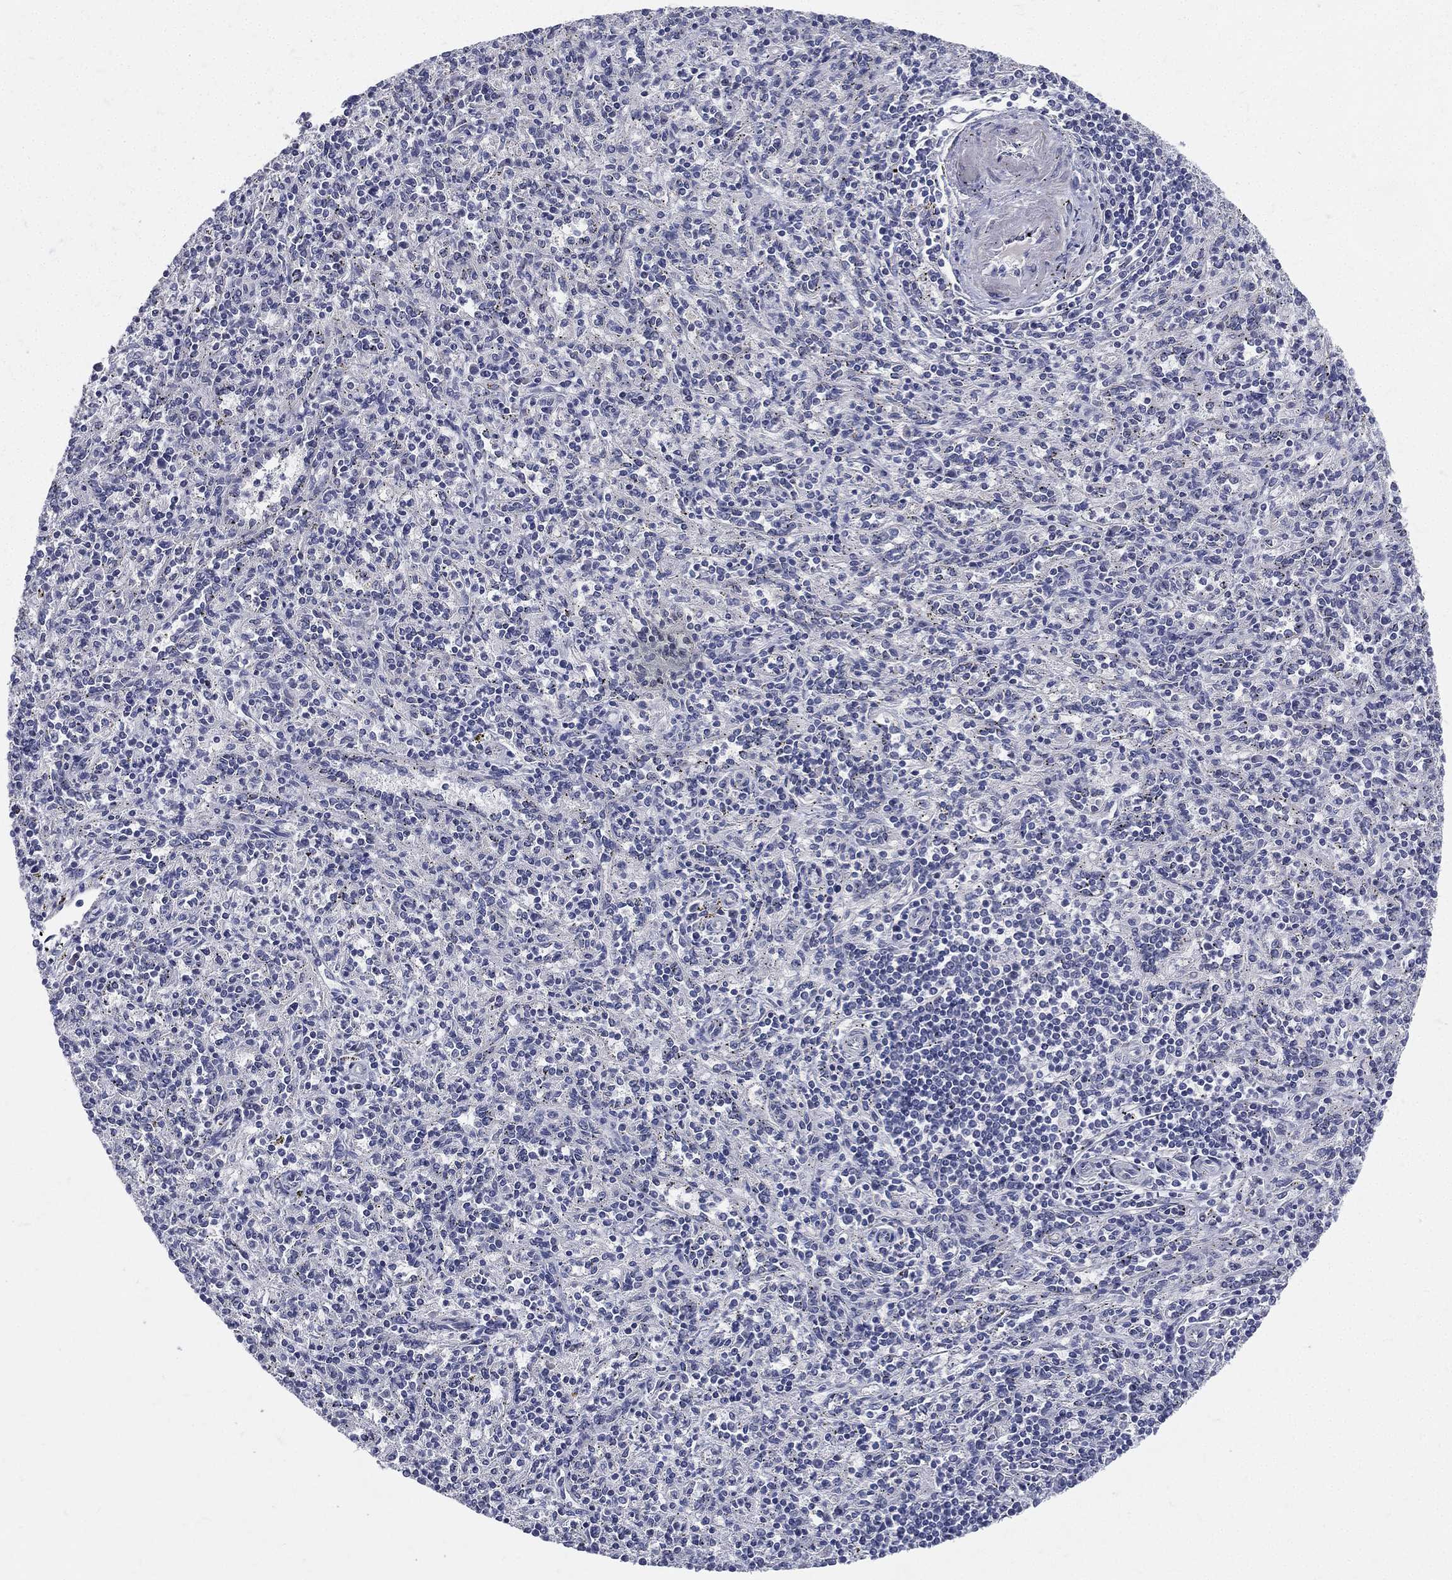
{"staining": {"intensity": "negative", "quantity": "none", "location": "none"}, "tissue": "spleen", "cell_type": "Cells in red pulp", "image_type": "normal", "snomed": [{"axis": "morphology", "description": "Normal tissue, NOS"}, {"axis": "topography", "description": "Spleen"}], "caption": "IHC of benign human spleen reveals no positivity in cells in red pulp.", "gene": "PWWP3A", "patient": {"sex": "male", "age": 69}}